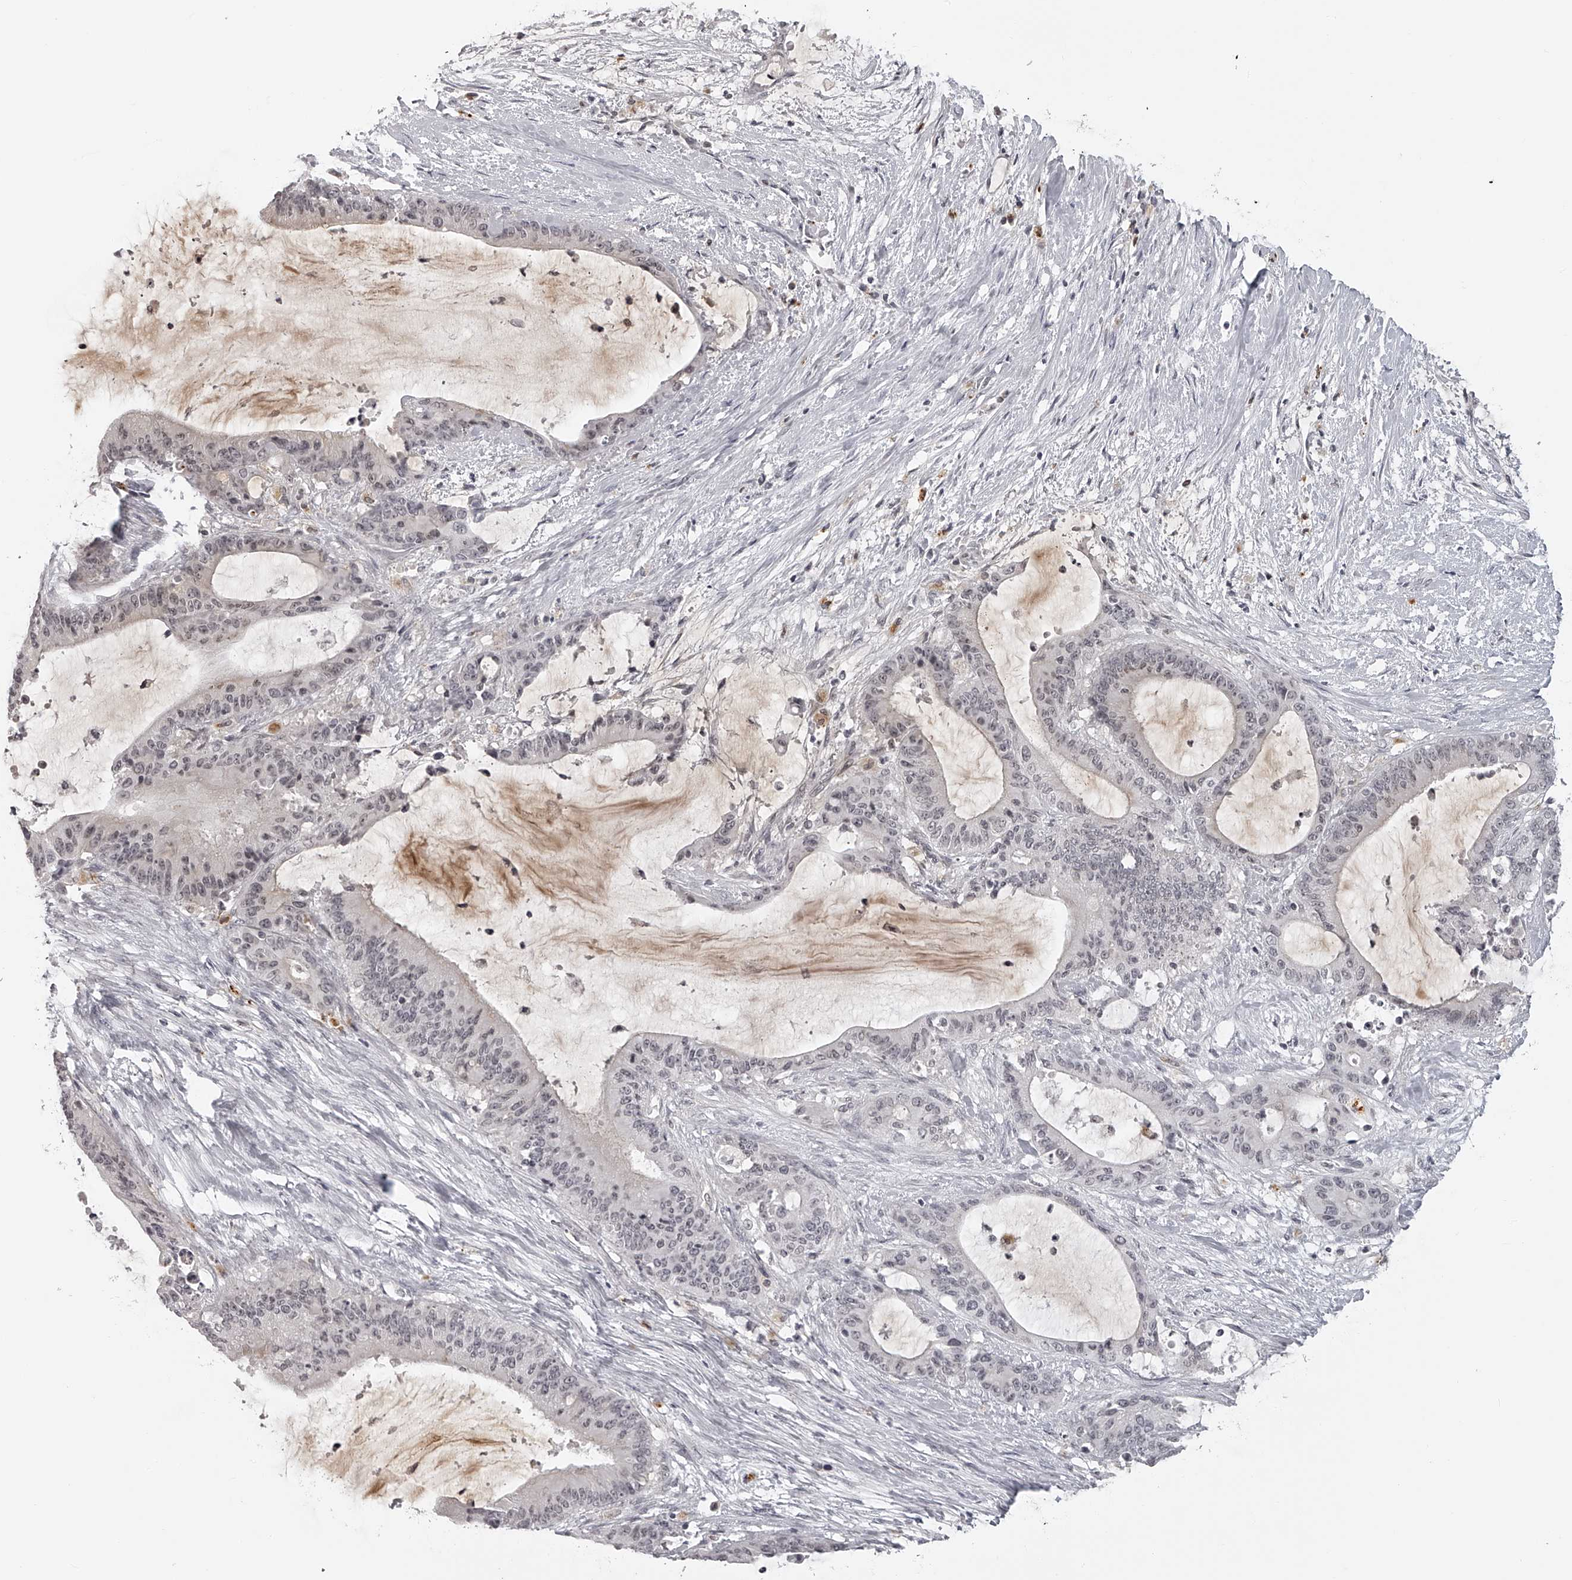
{"staining": {"intensity": "negative", "quantity": "none", "location": "none"}, "tissue": "liver cancer", "cell_type": "Tumor cells", "image_type": "cancer", "snomed": [{"axis": "morphology", "description": "Cholangiocarcinoma"}, {"axis": "topography", "description": "Liver"}], "caption": "This is an IHC histopathology image of human liver cancer (cholangiocarcinoma). There is no staining in tumor cells.", "gene": "RNF220", "patient": {"sex": "female", "age": 73}}